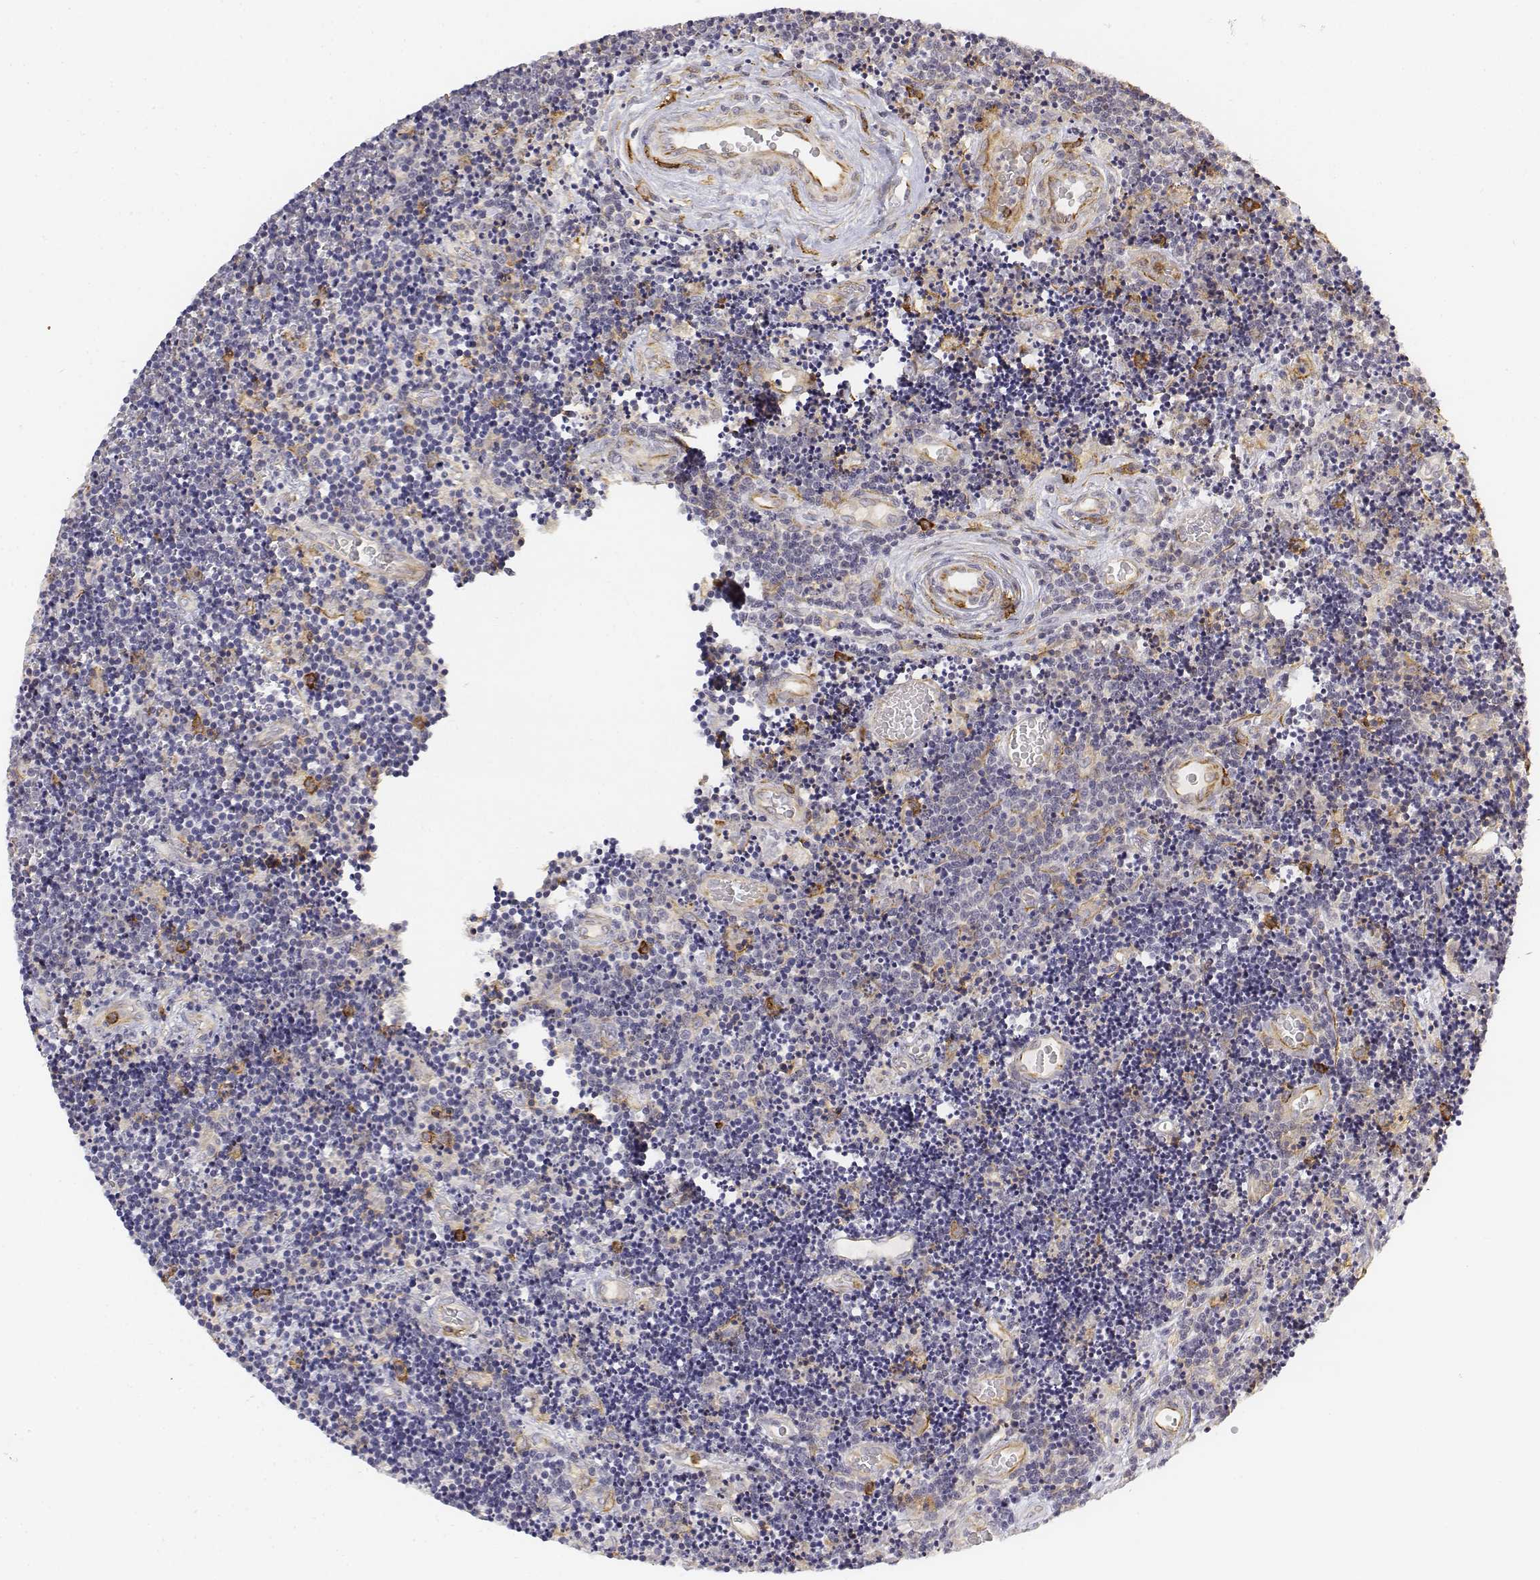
{"staining": {"intensity": "negative", "quantity": "none", "location": "none"}, "tissue": "lymphoma", "cell_type": "Tumor cells", "image_type": "cancer", "snomed": [{"axis": "morphology", "description": "Malignant lymphoma, non-Hodgkin's type, Low grade"}, {"axis": "topography", "description": "Brain"}], "caption": "Tumor cells are negative for brown protein staining in low-grade malignant lymphoma, non-Hodgkin's type. (DAB immunohistochemistry (IHC) with hematoxylin counter stain).", "gene": "CD14", "patient": {"sex": "female", "age": 66}}